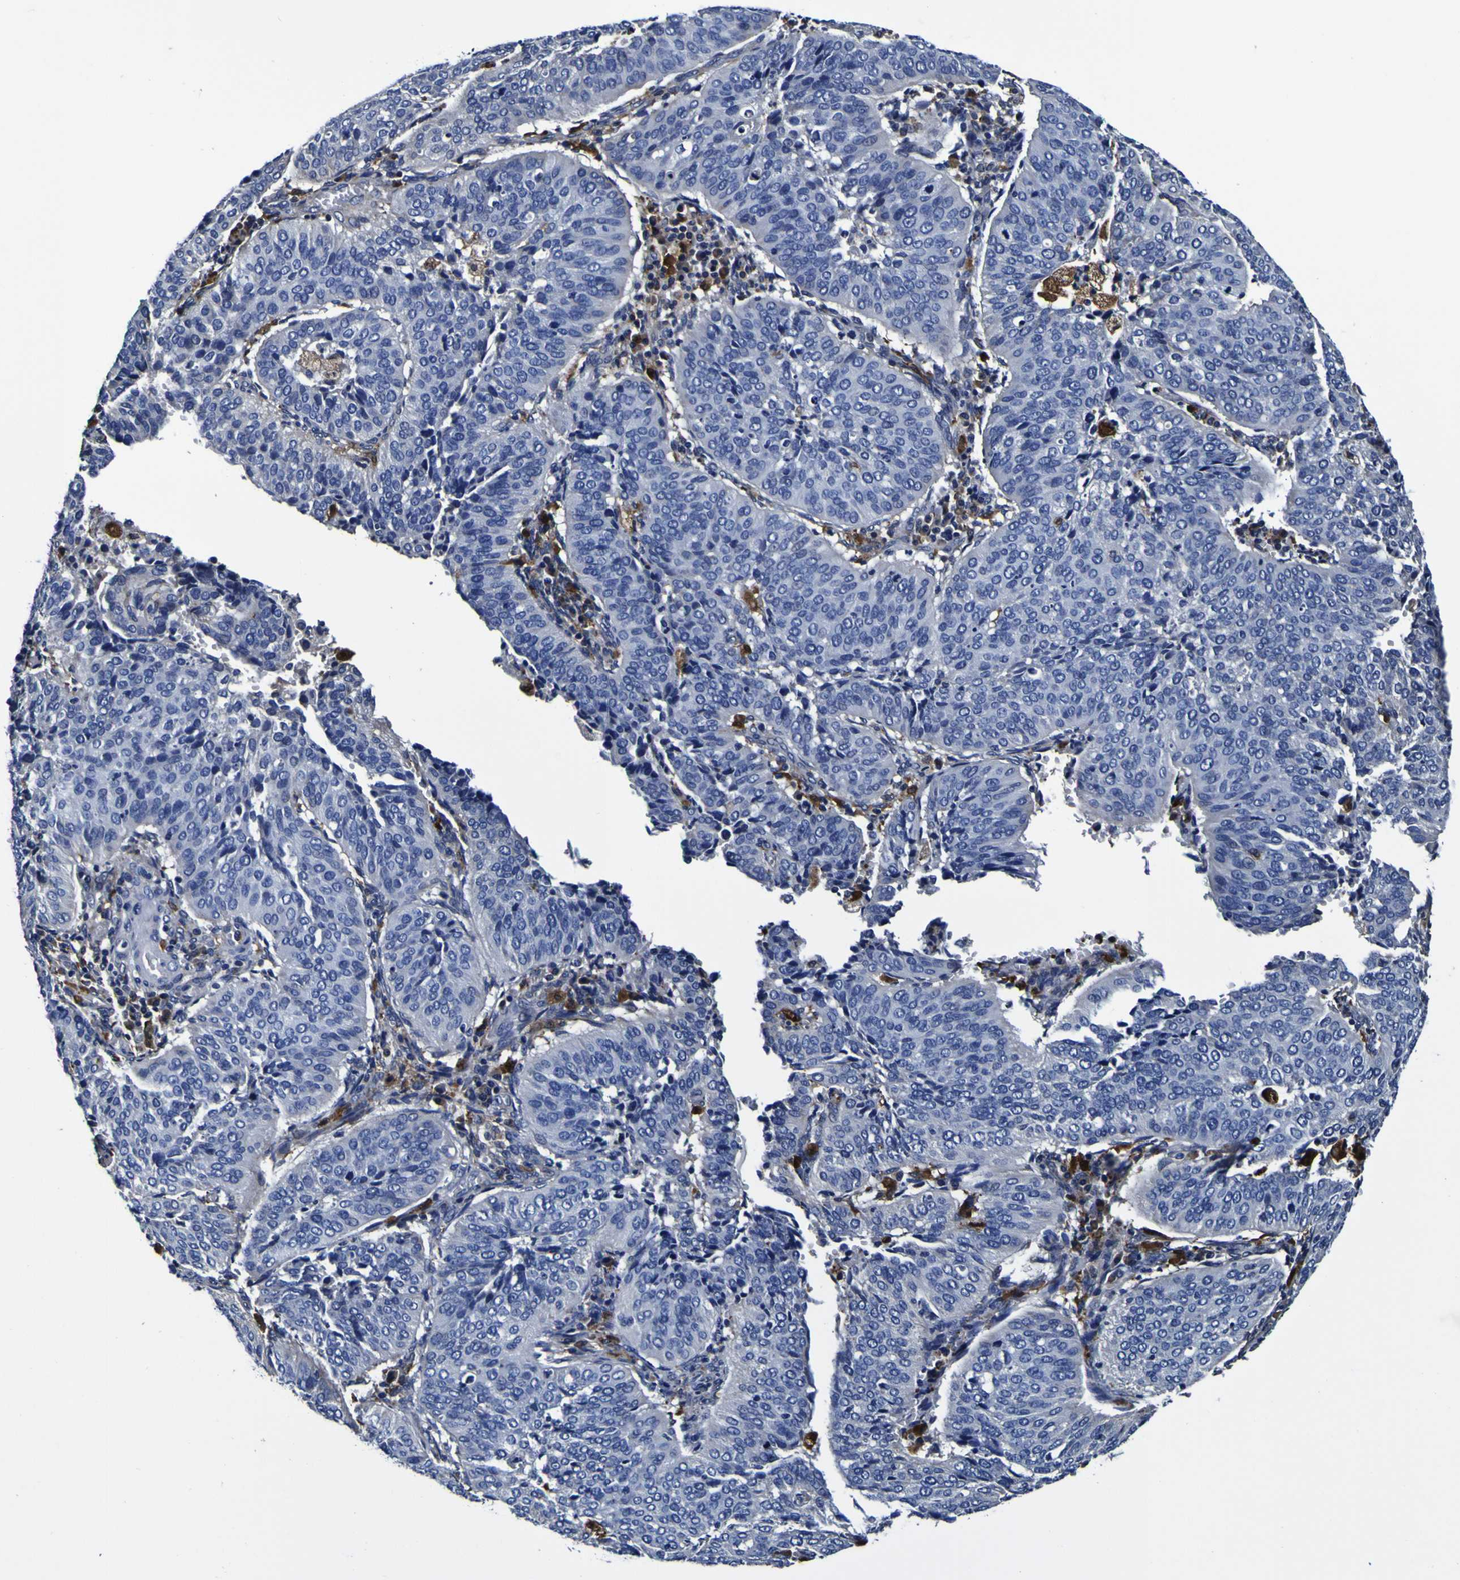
{"staining": {"intensity": "negative", "quantity": "none", "location": "none"}, "tissue": "cervical cancer", "cell_type": "Tumor cells", "image_type": "cancer", "snomed": [{"axis": "morphology", "description": "Normal tissue, NOS"}, {"axis": "morphology", "description": "Squamous cell carcinoma, NOS"}, {"axis": "topography", "description": "Cervix"}], "caption": "Cervical squamous cell carcinoma was stained to show a protein in brown. There is no significant staining in tumor cells.", "gene": "GPX1", "patient": {"sex": "female", "age": 39}}